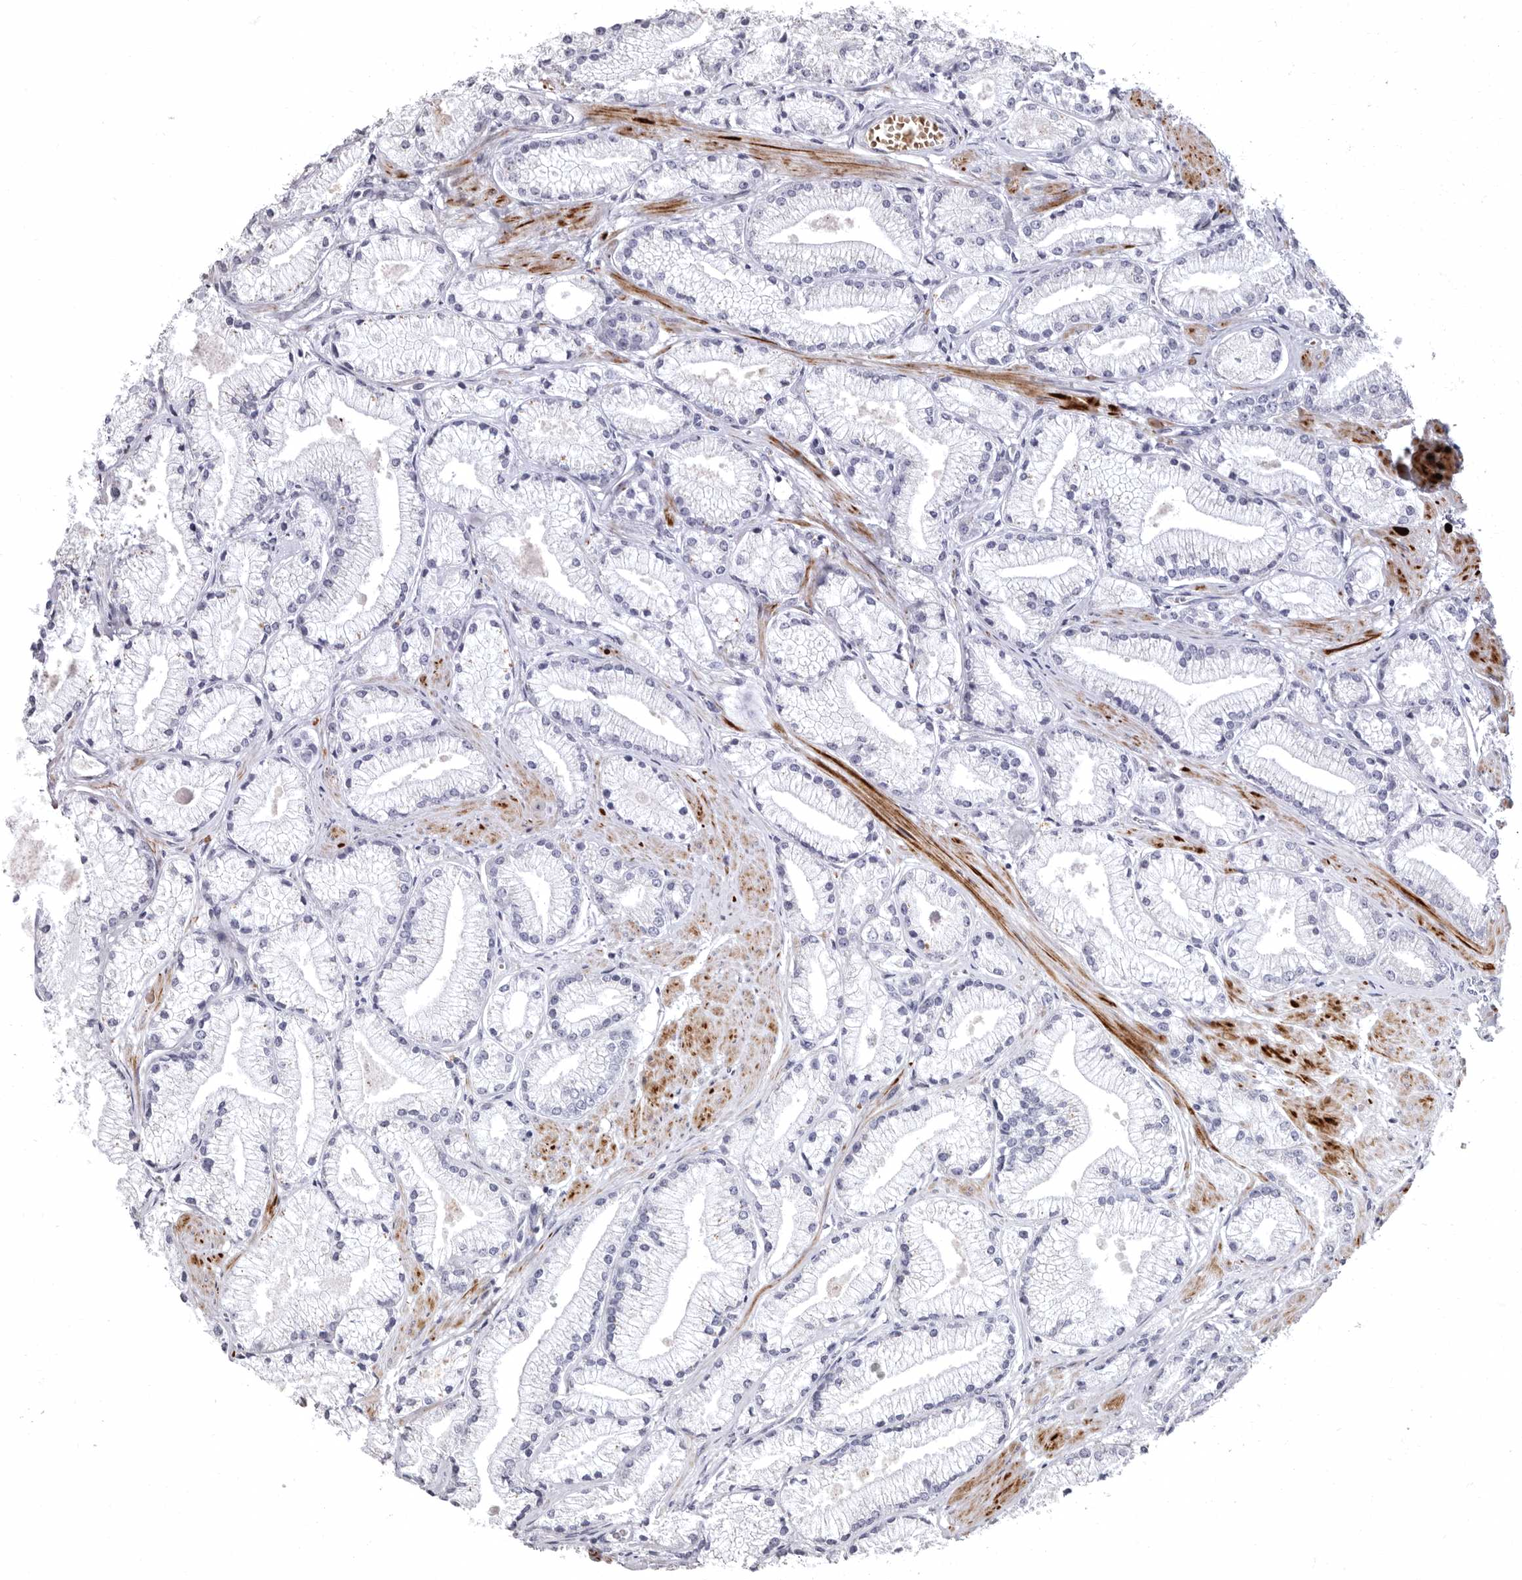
{"staining": {"intensity": "negative", "quantity": "none", "location": "none"}, "tissue": "prostate cancer", "cell_type": "Tumor cells", "image_type": "cancer", "snomed": [{"axis": "morphology", "description": "Adenocarcinoma, High grade"}, {"axis": "topography", "description": "Prostate"}], "caption": "Protein analysis of prostate high-grade adenocarcinoma displays no significant expression in tumor cells.", "gene": "AIDA", "patient": {"sex": "male", "age": 50}}